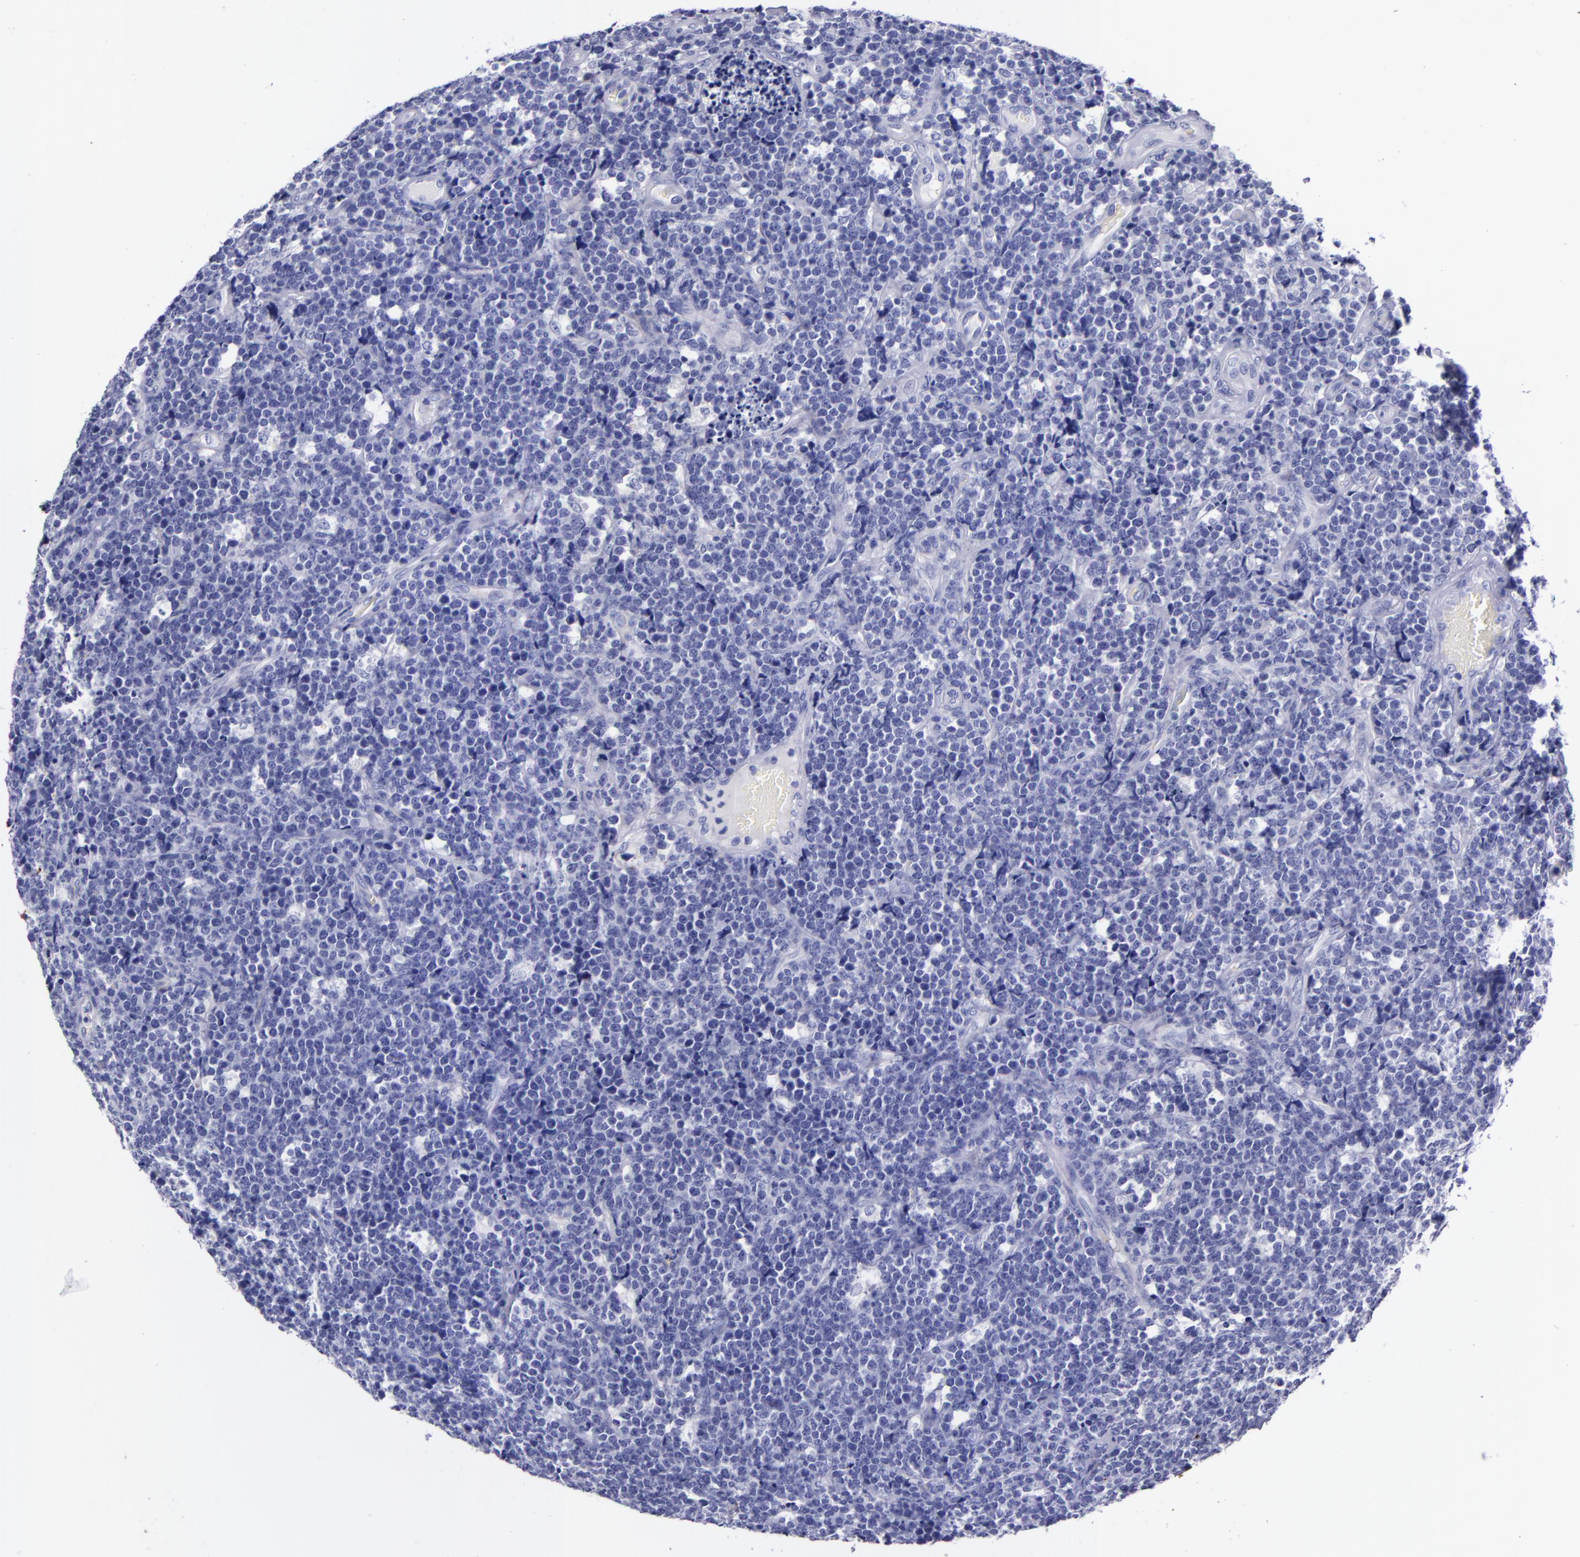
{"staining": {"intensity": "negative", "quantity": "none", "location": "none"}, "tissue": "lymphoma", "cell_type": "Tumor cells", "image_type": "cancer", "snomed": [{"axis": "morphology", "description": "Malignant lymphoma, non-Hodgkin's type, High grade"}, {"axis": "topography", "description": "Small intestine"}, {"axis": "topography", "description": "Colon"}], "caption": "The photomicrograph demonstrates no staining of tumor cells in lymphoma. (Stains: DAB IHC with hematoxylin counter stain, Microscopy: brightfield microscopy at high magnification).", "gene": "SV2A", "patient": {"sex": "male", "age": 8}}